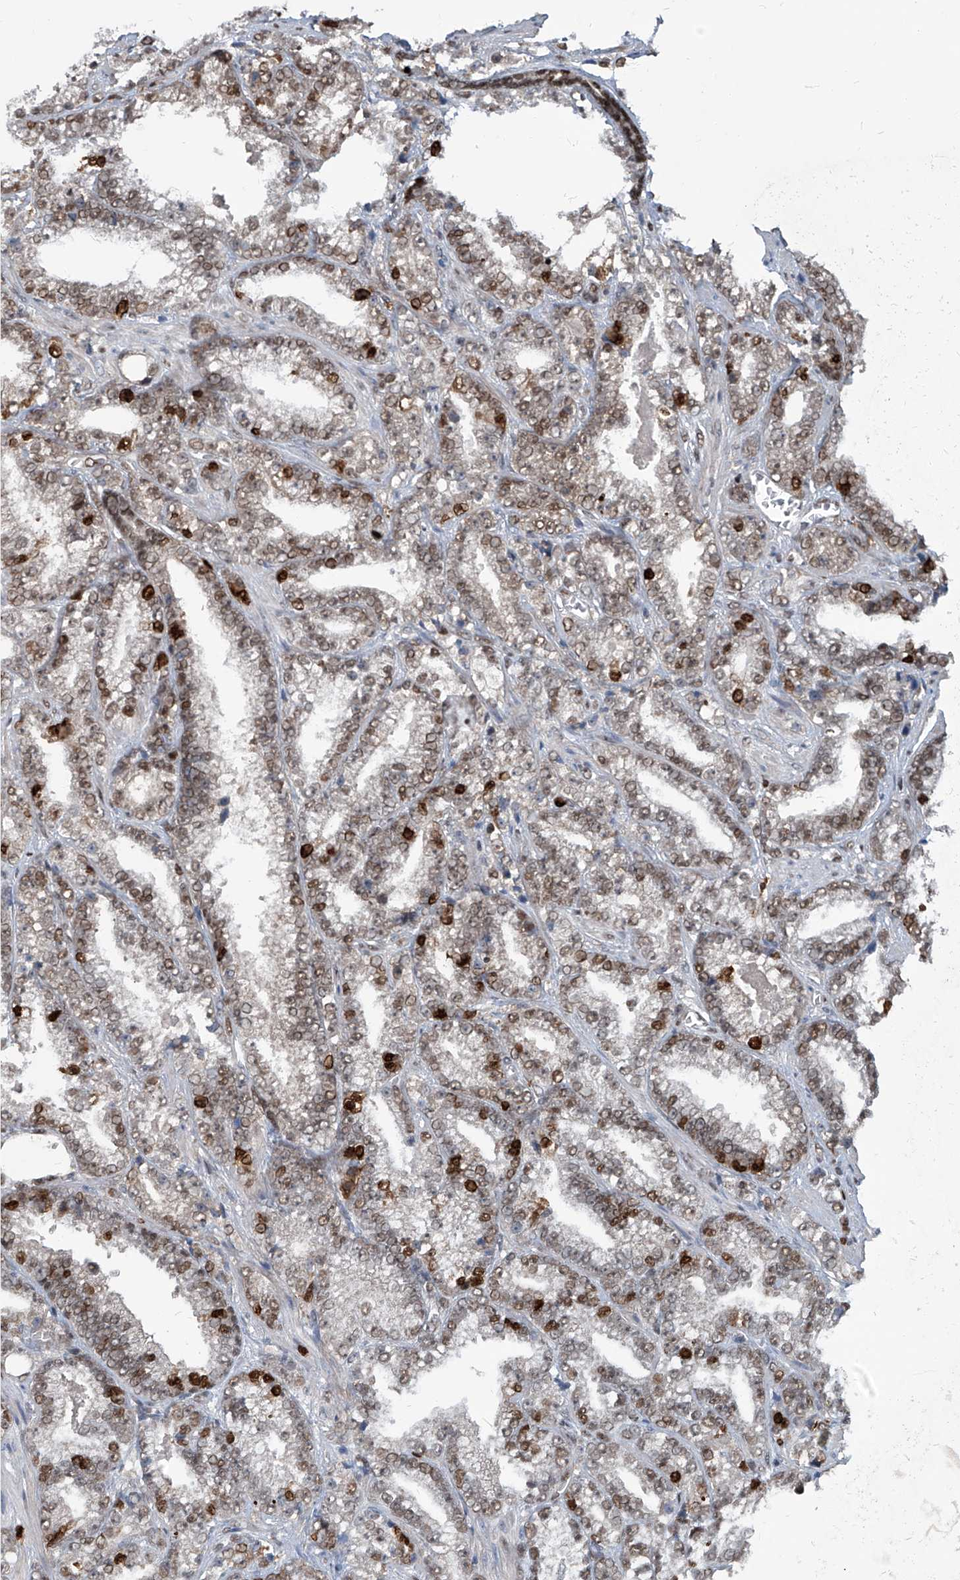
{"staining": {"intensity": "moderate", "quantity": ">75%", "location": "nuclear"}, "tissue": "prostate cancer", "cell_type": "Tumor cells", "image_type": "cancer", "snomed": [{"axis": "morphology", "description": "Adenocarcinoma, High grade"}, {"axis": "topography", "description": "Prostate and seminal vesicle, NOS"}], "caption": "An immunohistochemistry micrograph of tumor tissue is shown. Protein staining in brown shows moderate nuclear positivity in prostate cancer within tumor cells.", "gene": "PCNA", "patient": {"sex": "male", "age": 67}}